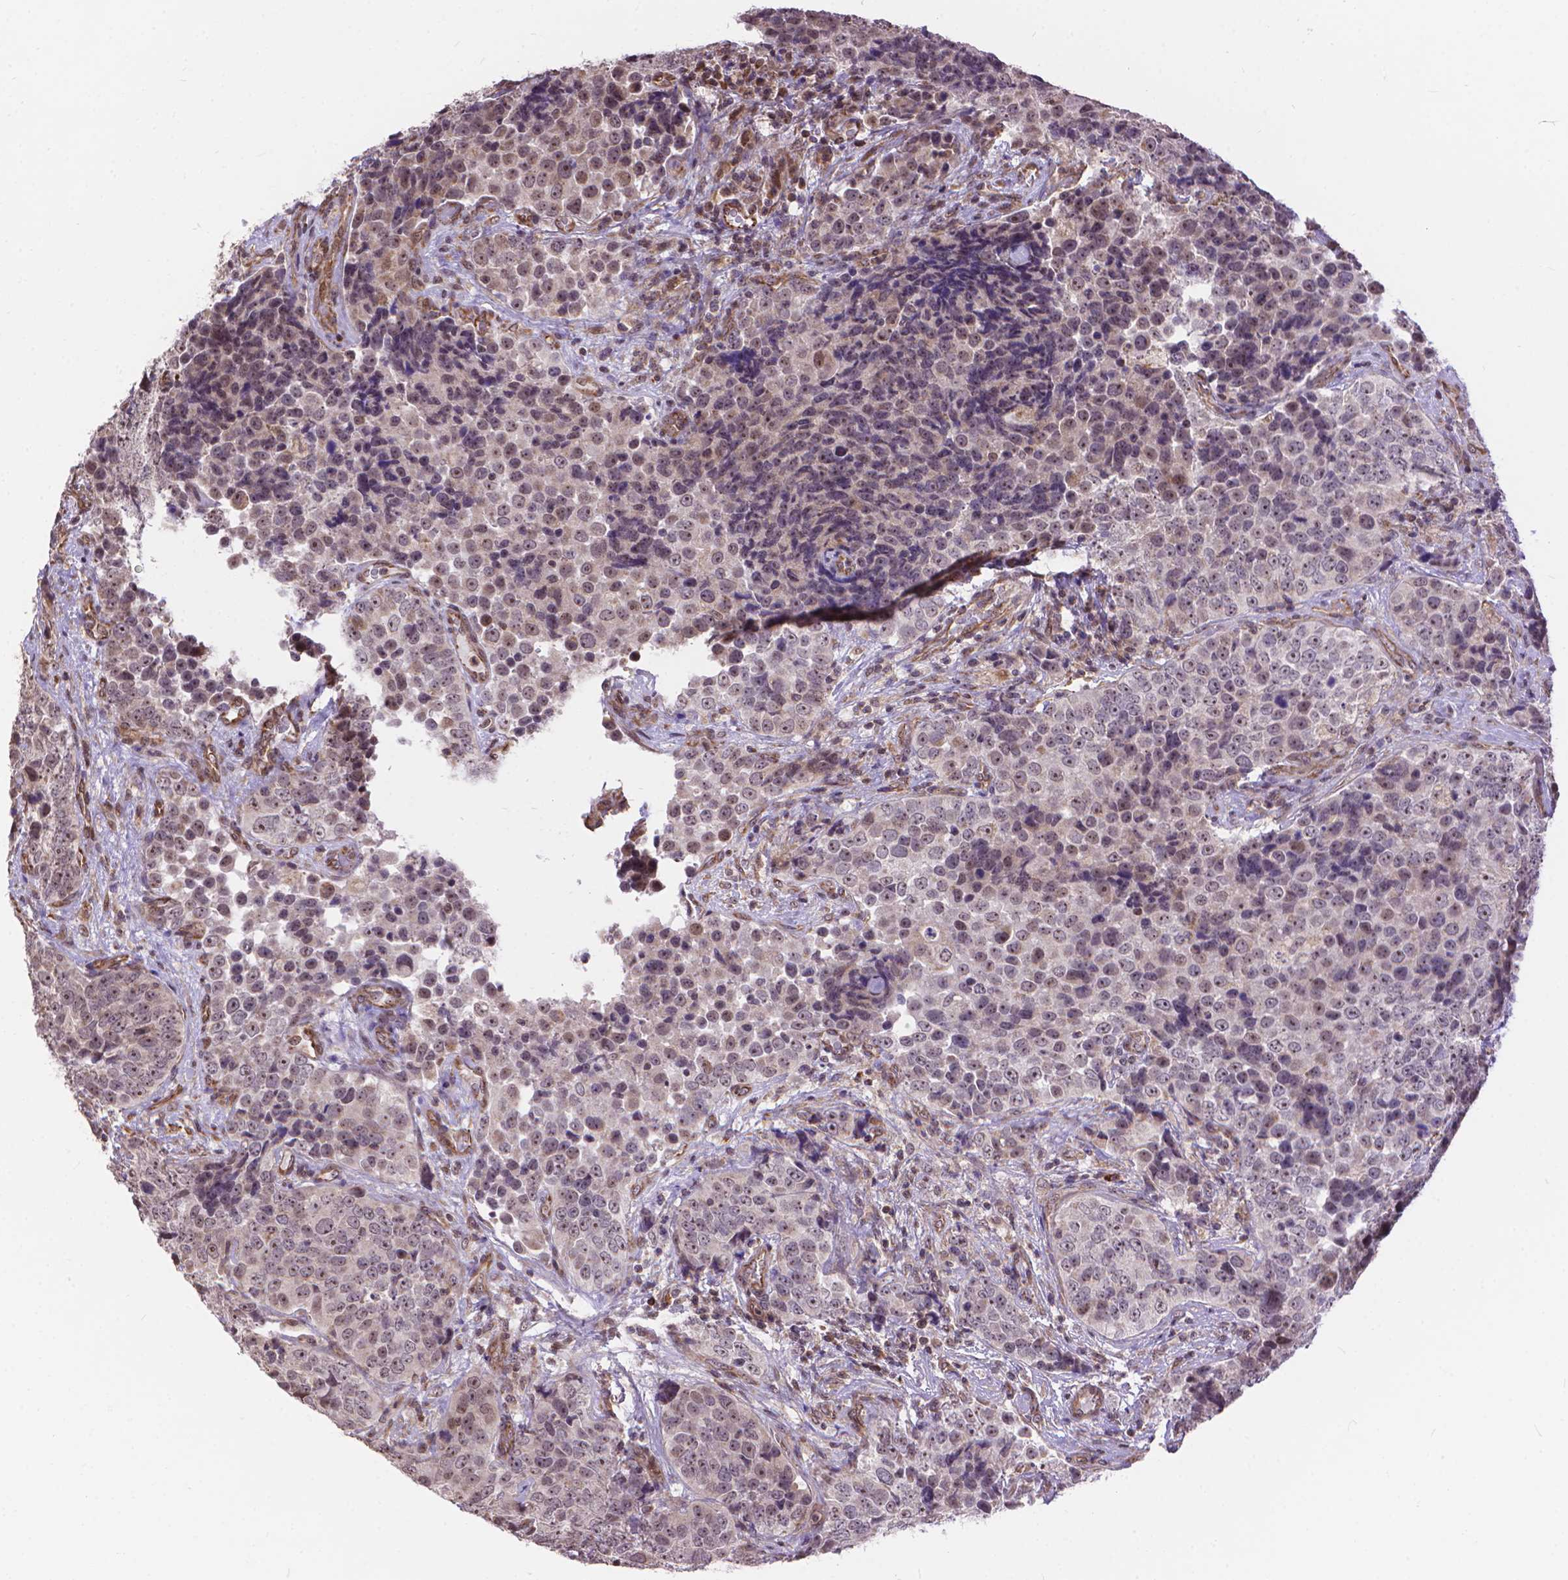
{"staining": {"intensity": "moderate", "quantity": "<25%", "location": "nuclear"}, "tissue": "urothelial cancer", "cell_type": "Tumor cells", "image_type": "cancer", "snomed": [{"axis": "morphology", "description": "Urothelial carcinoma, NOS"}, {"axis": "topography", "description": "Urinary bladder"}], "caption": "An immunohistochemistry (IHC) micrograph of tumor tissue is shown. Protein staining in brown shows moderate nuclear positivity in transitional cell carcinoma within tumor cells.", "gene": "TMEM135", "patient": {"sex": "male", "age": 52}}